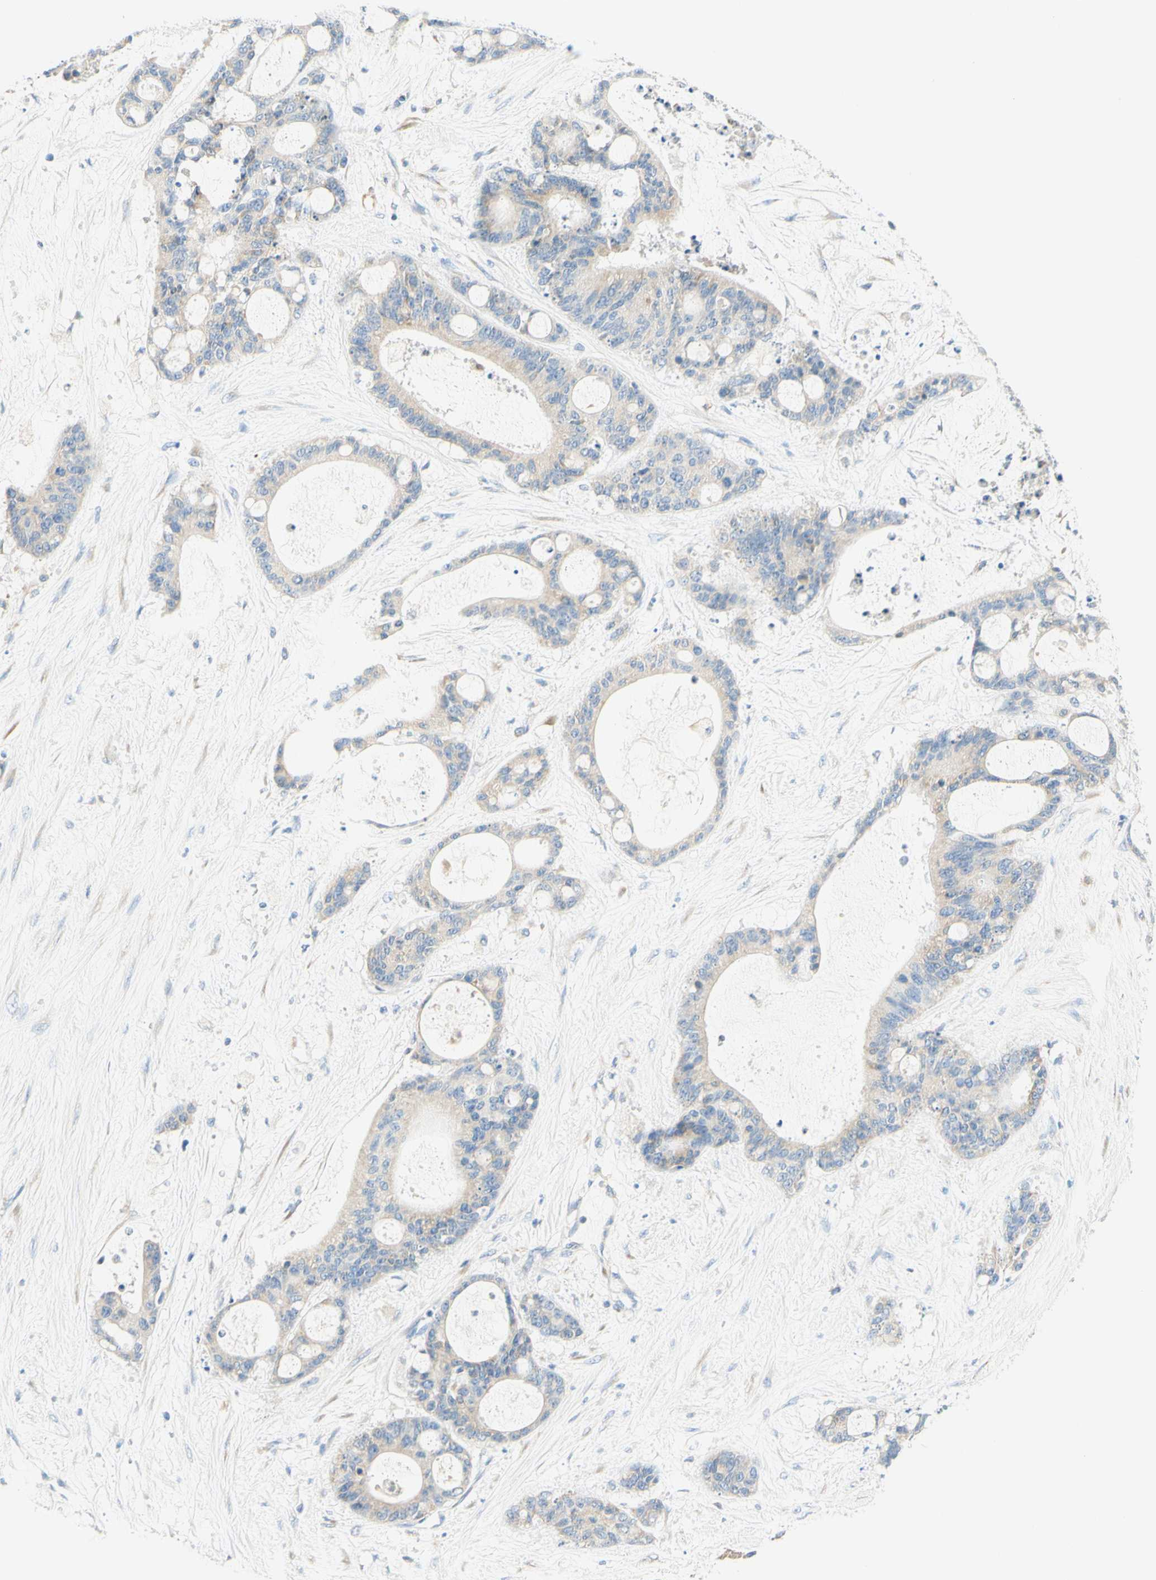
{"staining": {"intensity": "weak", "quantity": "25%-75%", "location": "cytoplasmic/membranous"}, "tissue": "liver cancer", "cell_type": "Tumor cells", "image_type": "cancer", "snomed": [{"axis": "morphology", "description": "Cholangiocarcinoma"}, {"axis": "topography", "description": "Liver"}], "caption": "This photomicrograph demonstrates liver cancer stained with immunohistochemistry (IHC) to label a protein in brown. The cytoplasmic/membranous of tumor cells show weak positivity for the protein. Nuclei are counter-stained blue.", "gene": "LAT", "patient": {"sex": "female", "age": 73}}